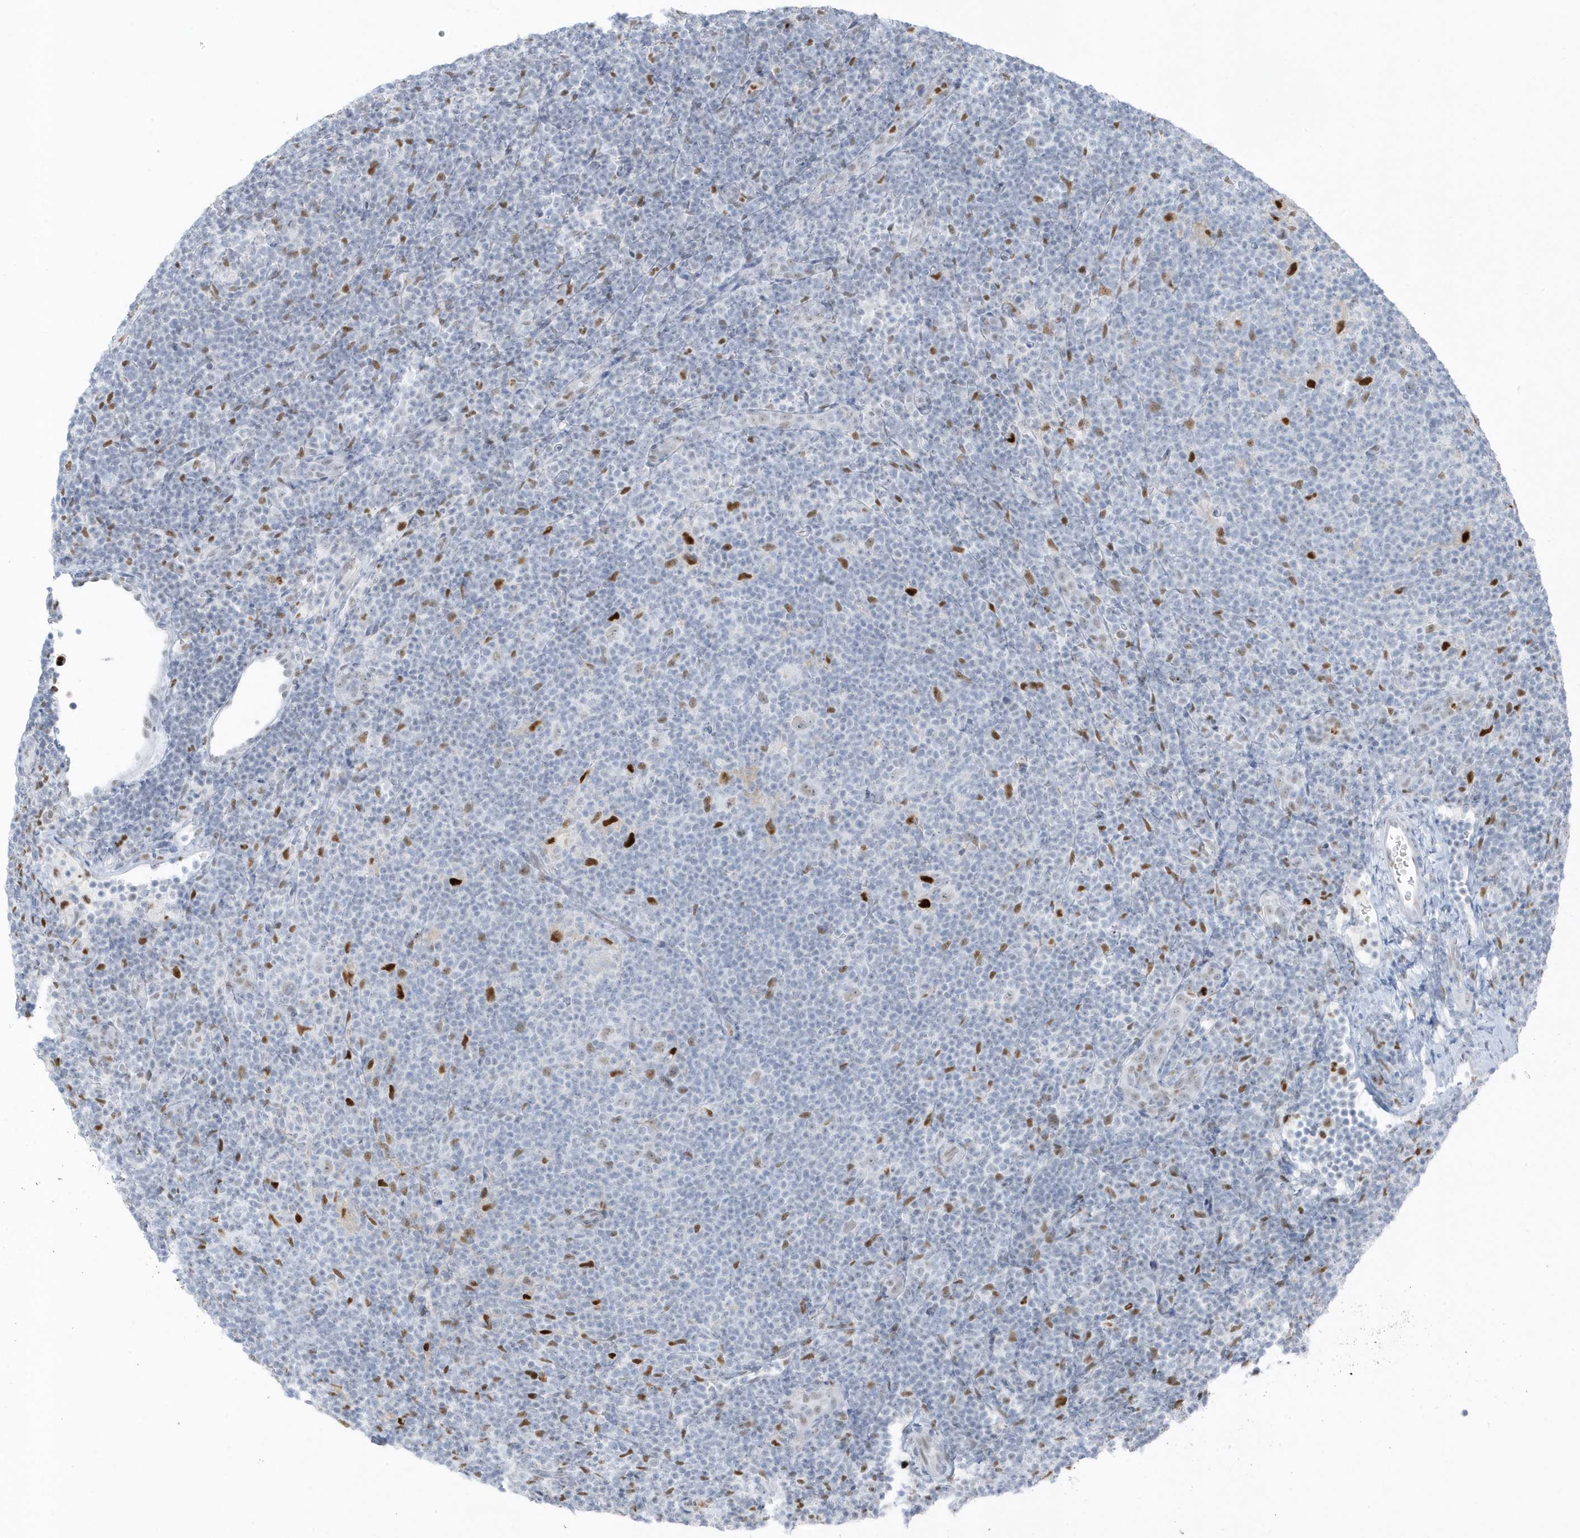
{"staining": {"intensity": "negative", "quantity": "none", "location": "none"}, "tissue": "lymphoma", "cell_type": "Tumor cells", "image_type": "cancer", "snomed": [{"axis": "morphology", "description": "Hodgkin's disease, NOS"}, {"axis": "topography", "description": "Lymph node"}], "caption": "Histopathology image shows no significant protein staining in tumor cells of Hodgkin's disease.", "gene": "SMIM34", "patient": {"sex": "female", "age": 57}}